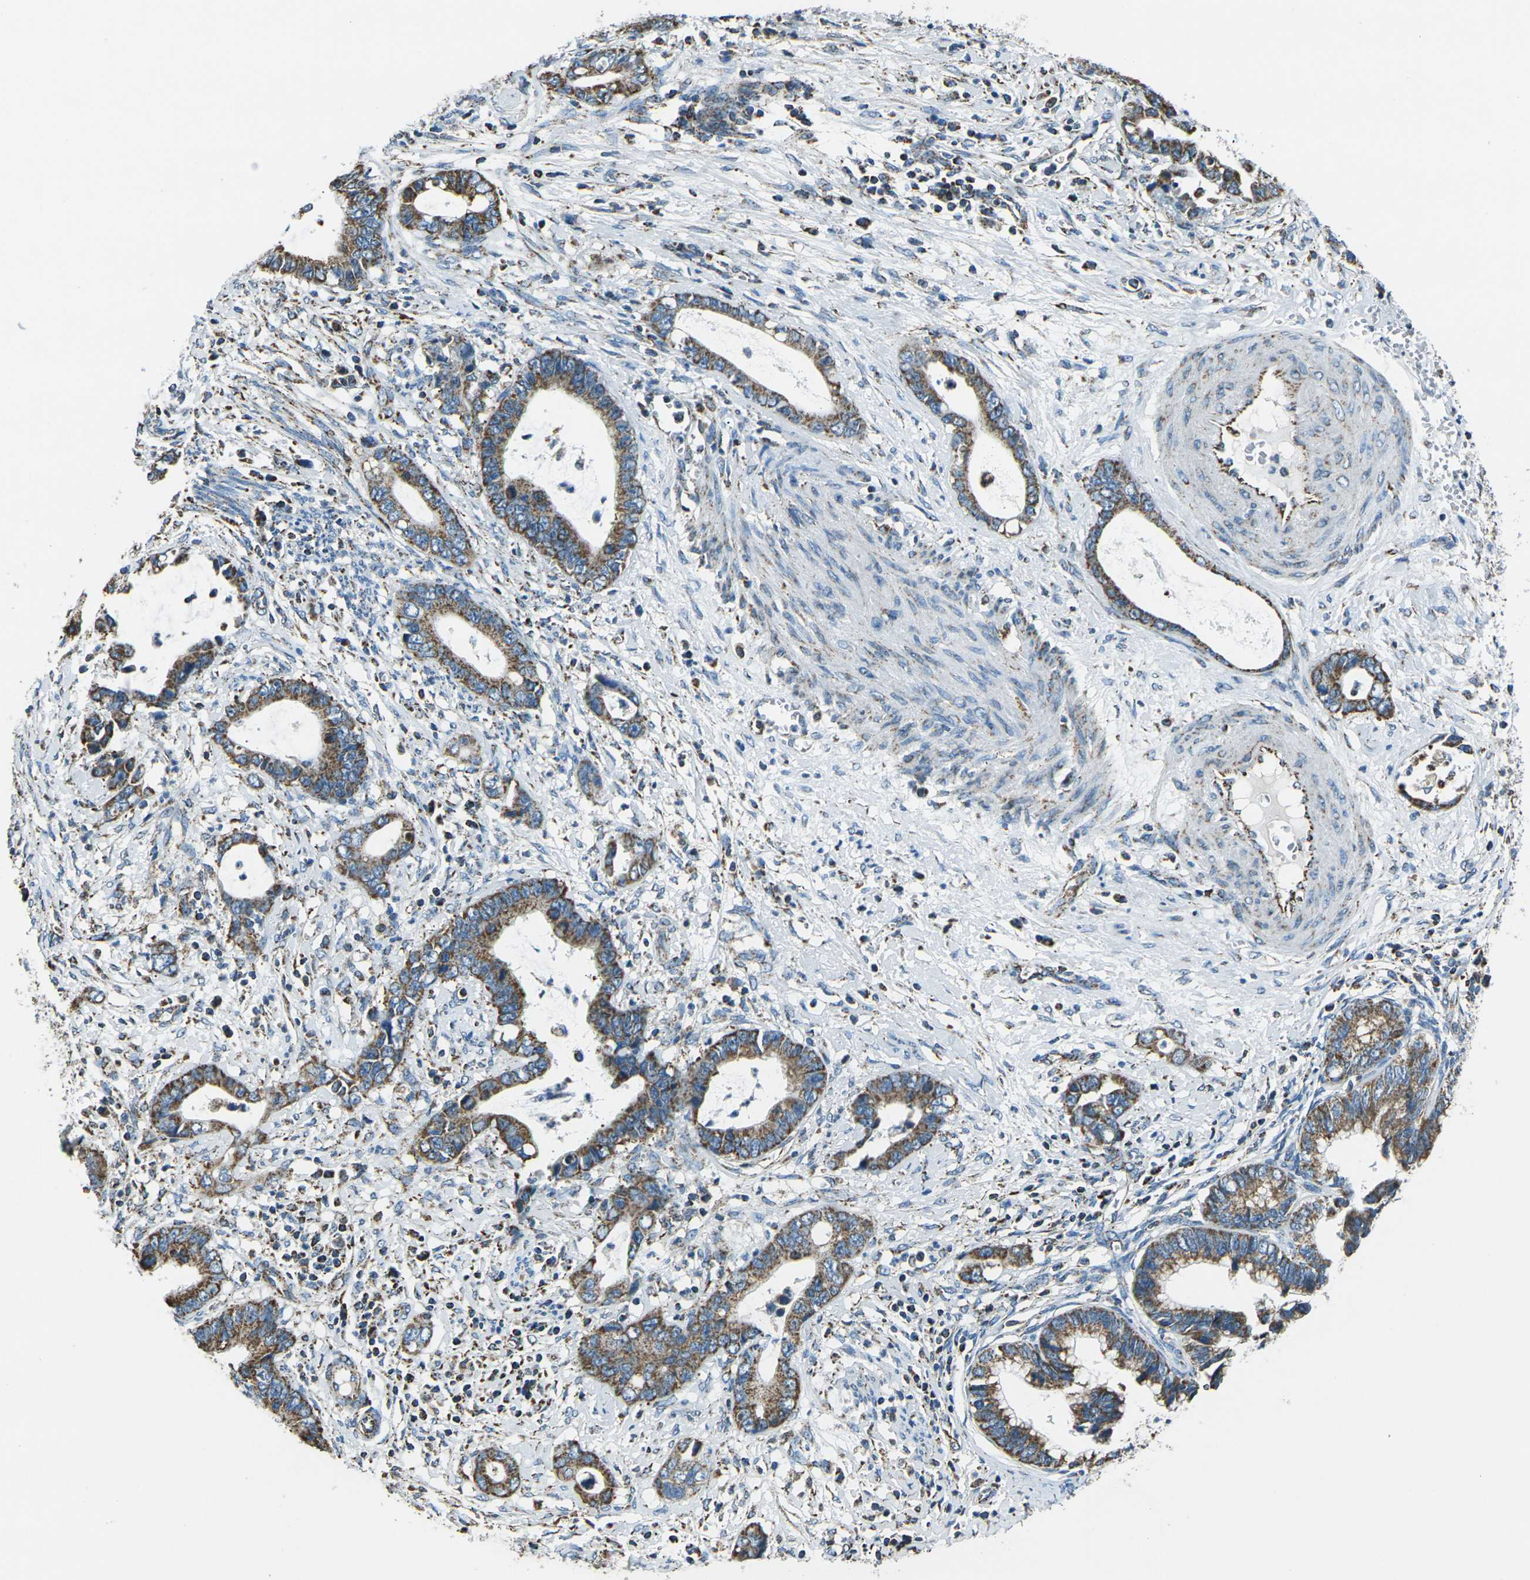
{"staining": {"intensity": "moderate", "quantity": ">75%", "location": "cytoplasmic/membranous"}, "tissue": "cervical cancer", "cell_type": "Tumor cells", "image_type": "cancer", "snomed": [{"axis": "morphology", "description": "Adenocarcinoma, NOS"}, {"axis": "topography", "description": "Cervix"}], "caption": "Adenocarcinoma (cervical) stained with DAB (3,3'-diaminobenzidine) IHC displays medium levels of moderate cytoplasmic/membranous staining in about >75% of tumor cells. (Stains: DAB in brown, nuclei in blue, Microscopy: brightfield microscopy at high magnification).", "gene": "IRF3", "patient": {"sex": "female", "age": 44}}